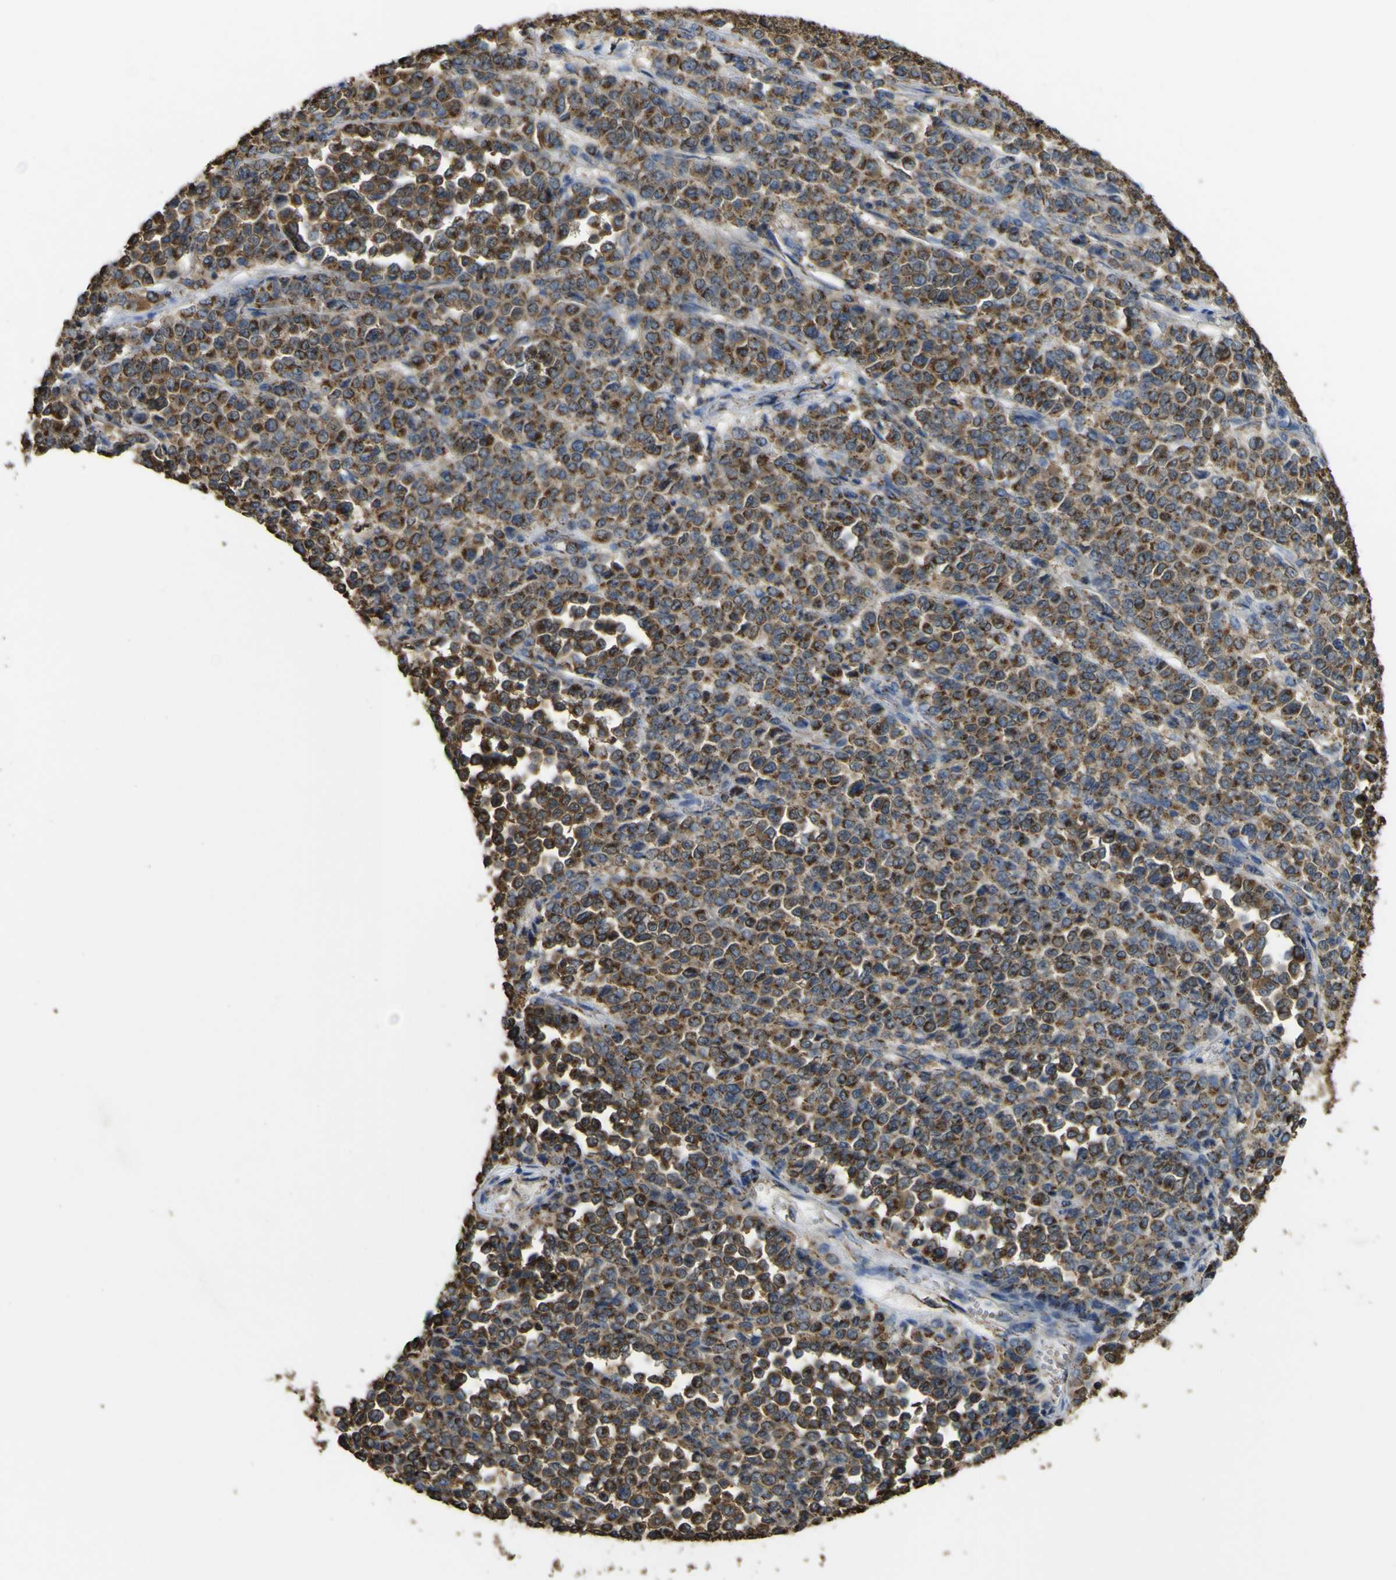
{"staining": {"intensity": "strong", "quantity": ">75%", "location": "cytoplasmic/membranous"}, "tissue": "melanoma", "cell_type": "Tumor cells", "image_type": "cancer", "snomed": [{"axis": "morphology", "description": "Malignant melanoma, Metastatic site"}, {"axis": "topography", "description": "Pancreas"}], "caption": "Human malignant melanoma (metastatic site) stained with a protein marker exhibits strong staining in tumor cells.", "gene": "ACSL3", "patient": {"sex": "female", "age": 30}}